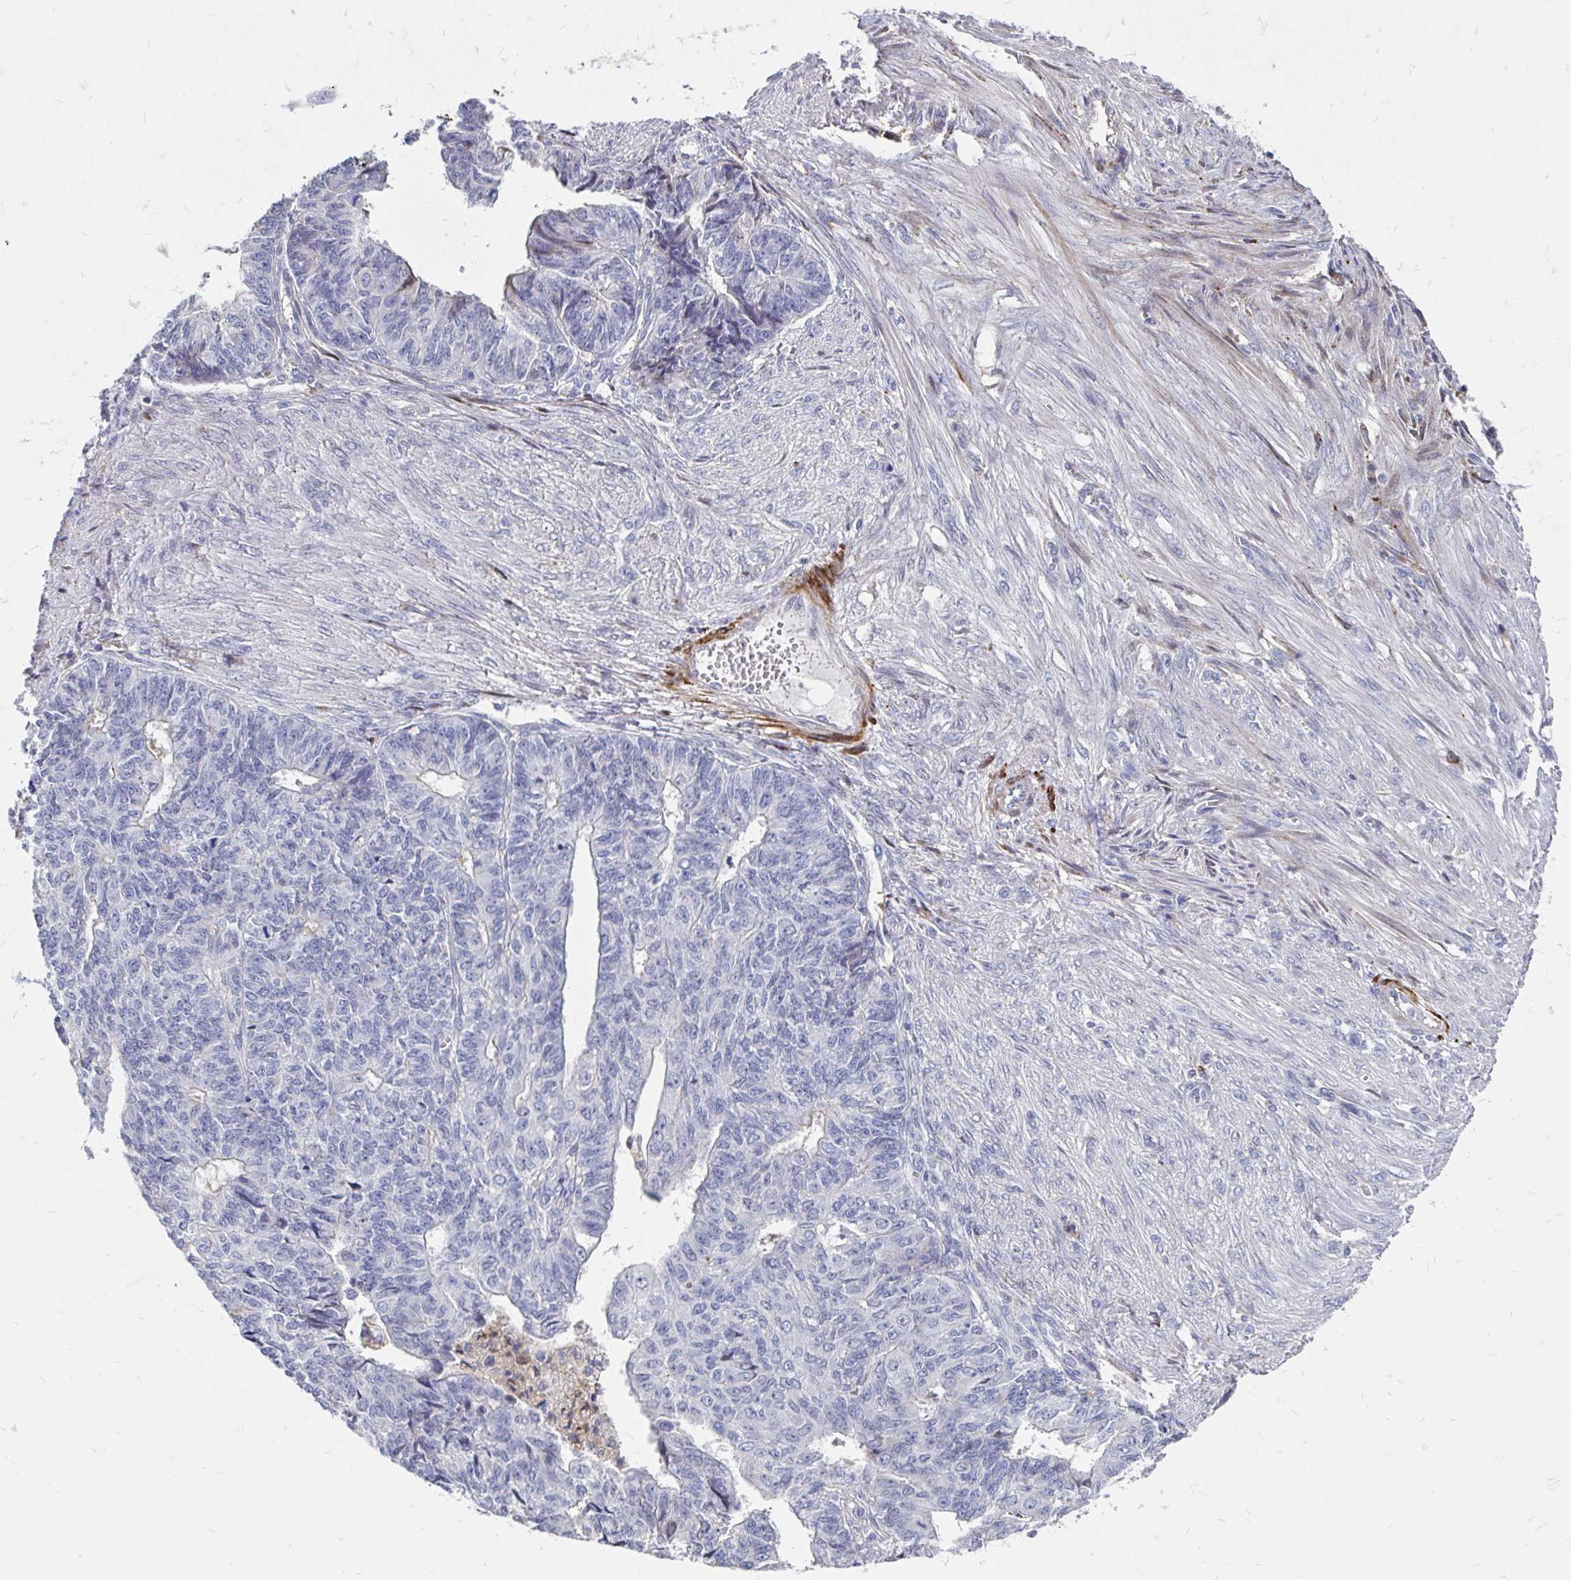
{"staining": {"intensity": "negative", "quantity": "none", "location": "none"}, "tissue": "endometrial cancer", "cell_type": "Tumor cells", "image_type": "cancer", "snomed": [{"axis": "morphology", "description": "Adenocarcinoma, NOS"}, {"axis": "topography", "description": "Endometrium"}], "caption": "Endometrial adenocarcinoma stained for a protein using IHC displays no positivity tumor cells.", "gene": "CDKL1", "patient": {"sex": "female", "age": 32}}